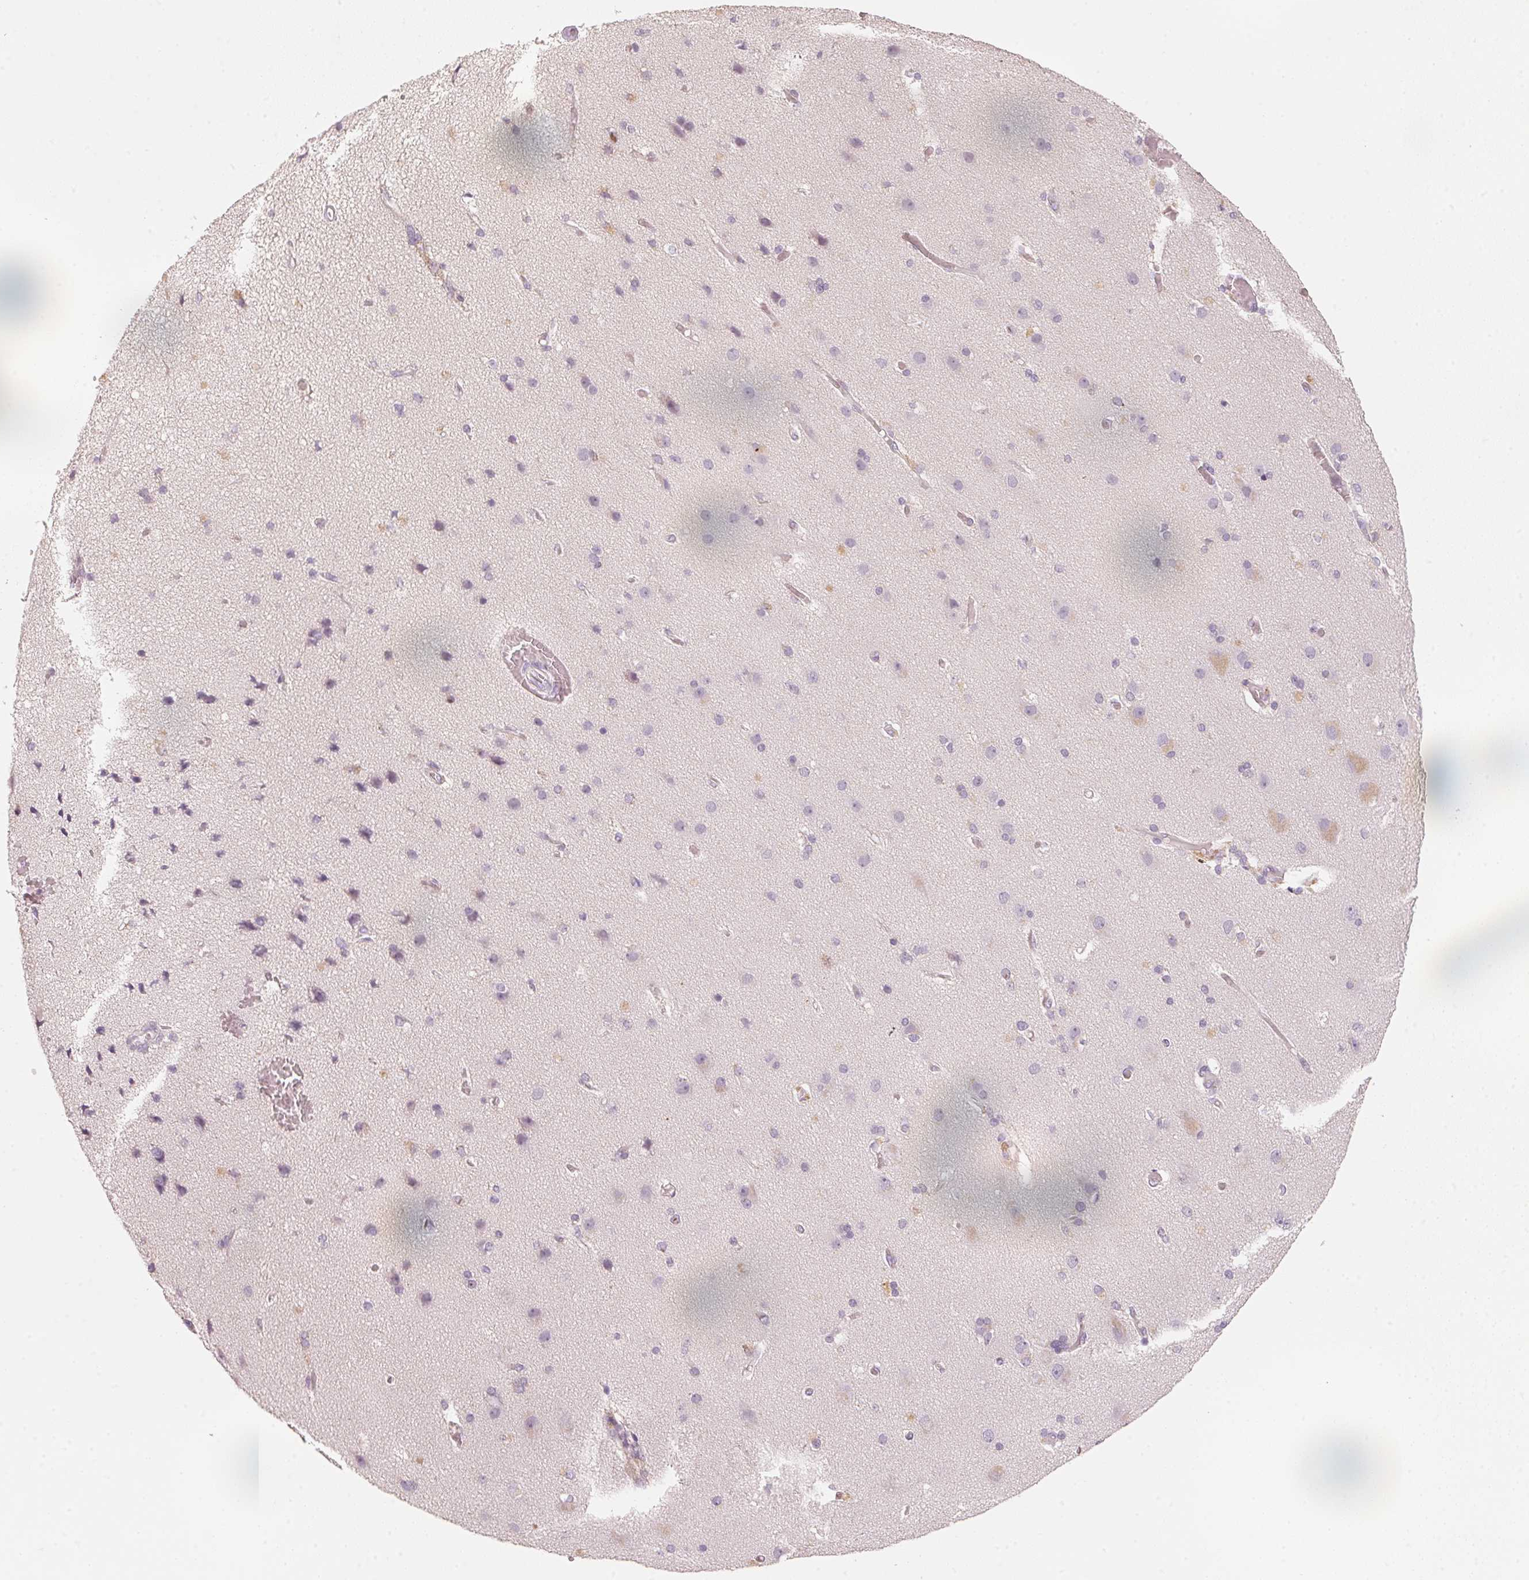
{"staining": {"intensity": "negative", "quantity": "none", "location": "none"}, "tissue": "cerebral cortex", "cell_type": "Endothelial cells", "image_type": "normal", "snomed": [{"axis": "morphology", "description": "Normal tissue, NOS"}, {"axis": "morphology", "description": "Glioma, malignant, High grade"}, {"axis": "topography", "description": "Cerebral cortex"}], "caption": "This is an immunohistochemistry histopathology image of benign human cerebral cortex. There is no positivity in endothelial cells.", "gene": "ANKRD31", "patient": {"sex": "male", "age": 71}}